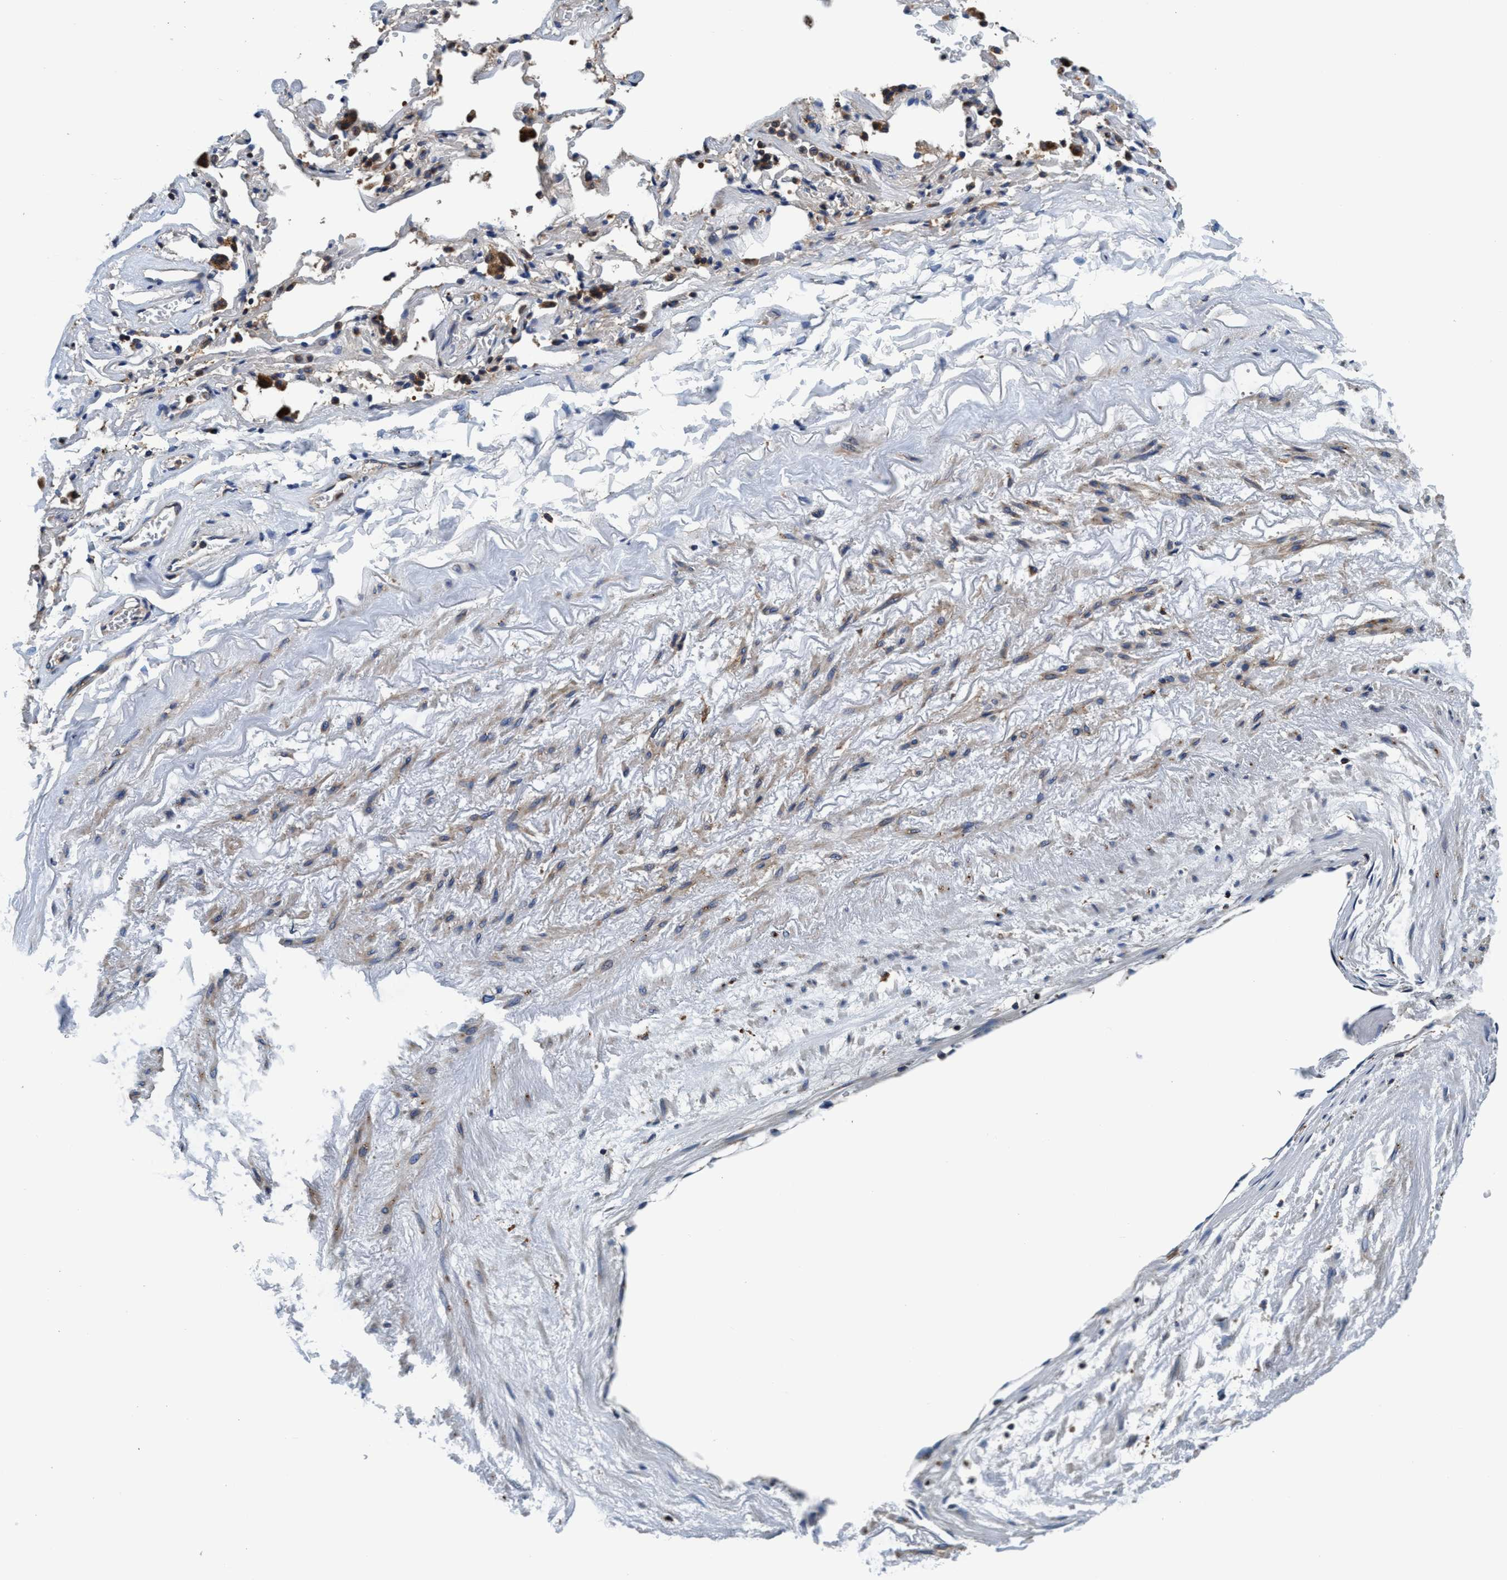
{"staining": {"intensity": "weak", "quantity": ">75%", "location": "cytoplasmic/membranous"}, "tissue": "adipose tissue", "cell_type": "Adipocytes", "image_type": "normal", "snomed": [{"axis": "morphology", "description": "Normal tissue, NOS"}, {"axis": "topography", "description": "Cartilage tissue"}, {"axis": "topography", "description": "Lung"}], "caption": "IHC staining of benign adipose tissue, which reveals low levels of weak cytoplasmic/membranous positivity in about >75% of adipocytes indicating weak cytoplasmic/membranous protein staining. The staining was performed using DAB (brown) for protein detection and nuclei were counterstained in hematoxylin (blue).", "gene": "ENDOG", "patient": {"sex": "female", "age": 77}}